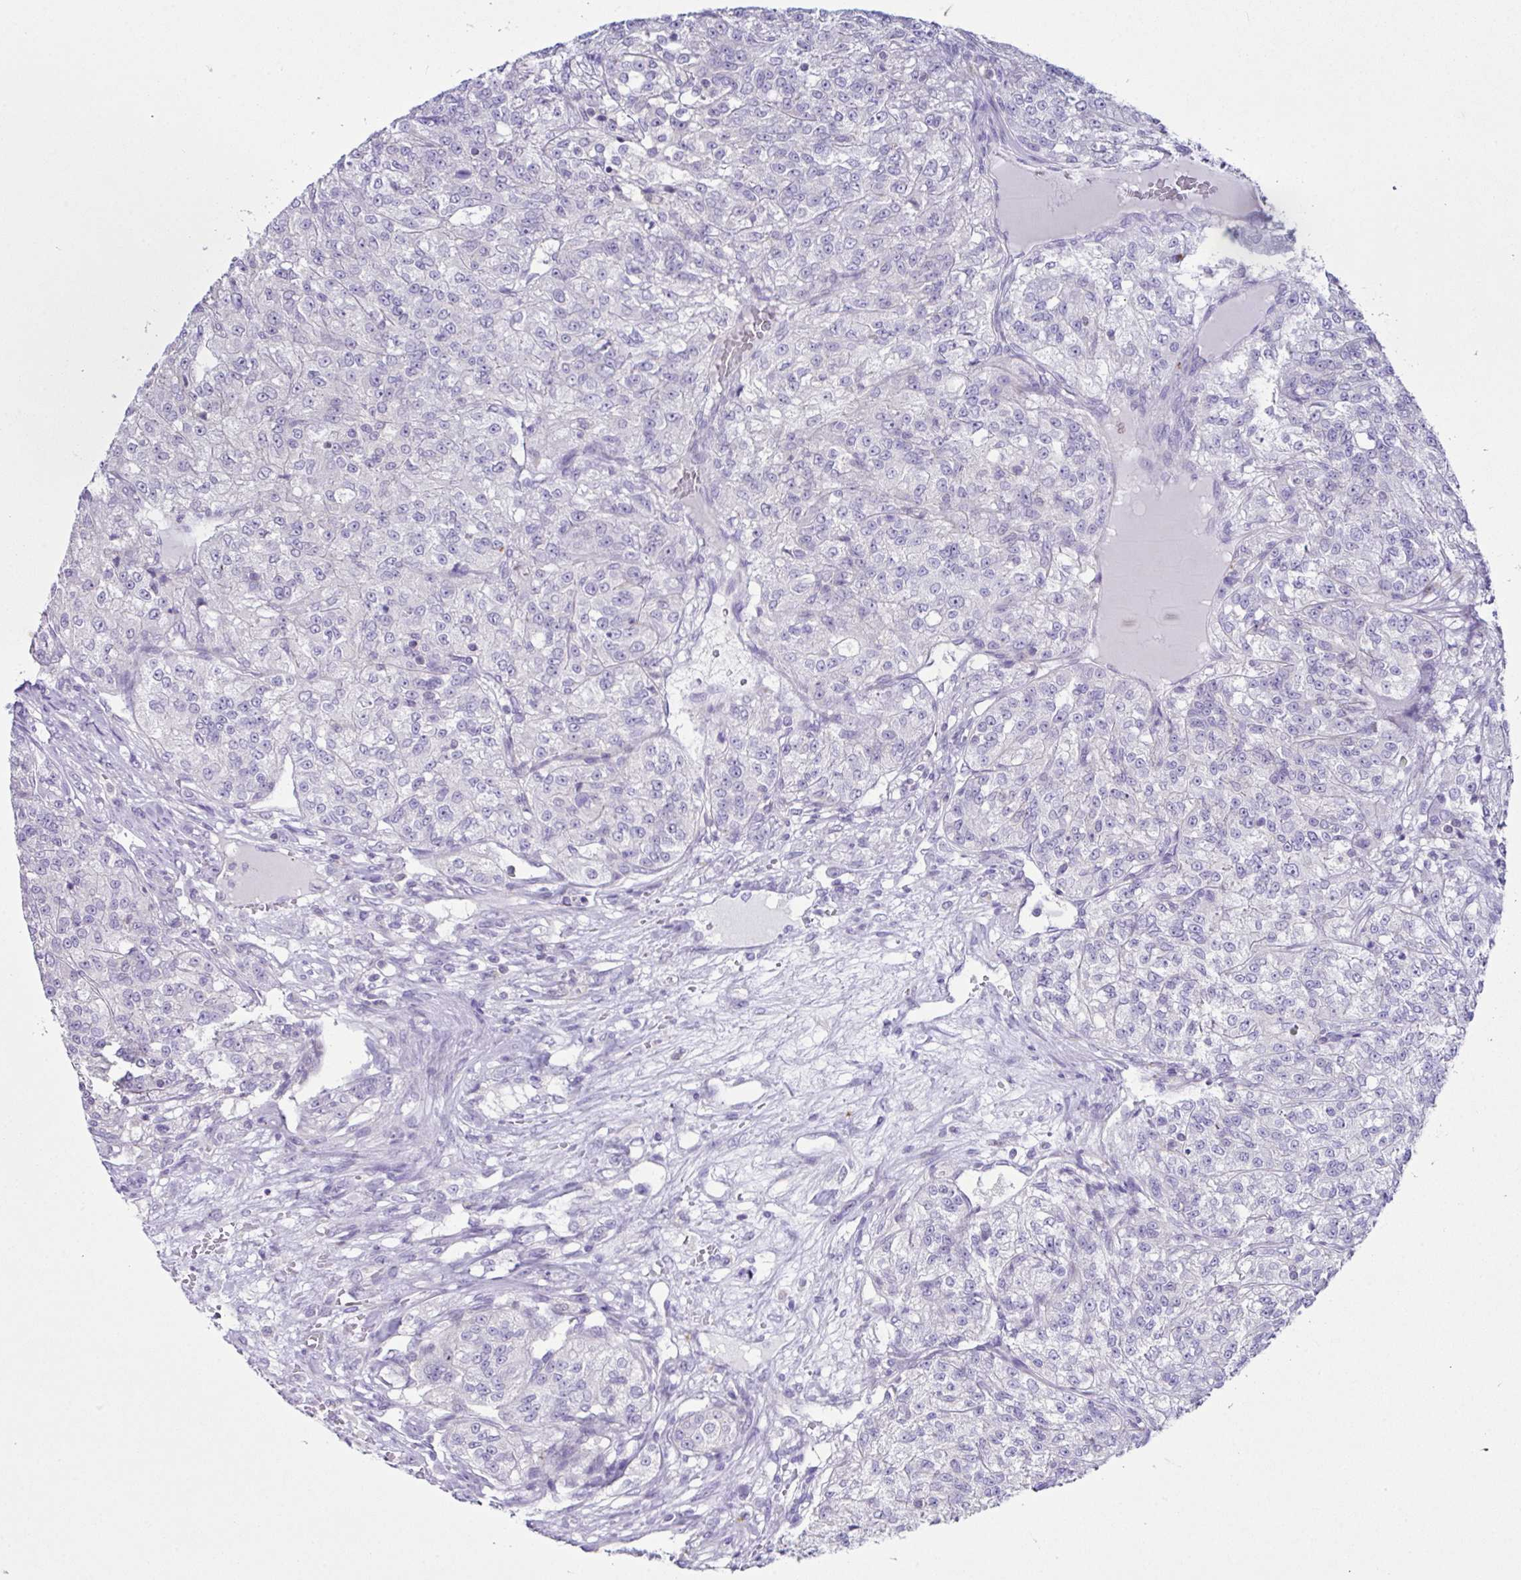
{"staining": {"intensity": "negative", "quantity": "none", "location": "none"}, "tissue": "renal cancer", "cell_type": "Tumor cells", "image_type": "cancer", "snomed": [{"axis": "morphology", "description": "Adenocarcinoma, NOS"}, {"axis": "topography", "description": "Kidney"}], "caption": "The photomicrograph demonstrates no staining of tumor cells in renal adenocarcinoma.", "gene": "D2HGDH", "patient": {"sex": "female", "age": 63}}